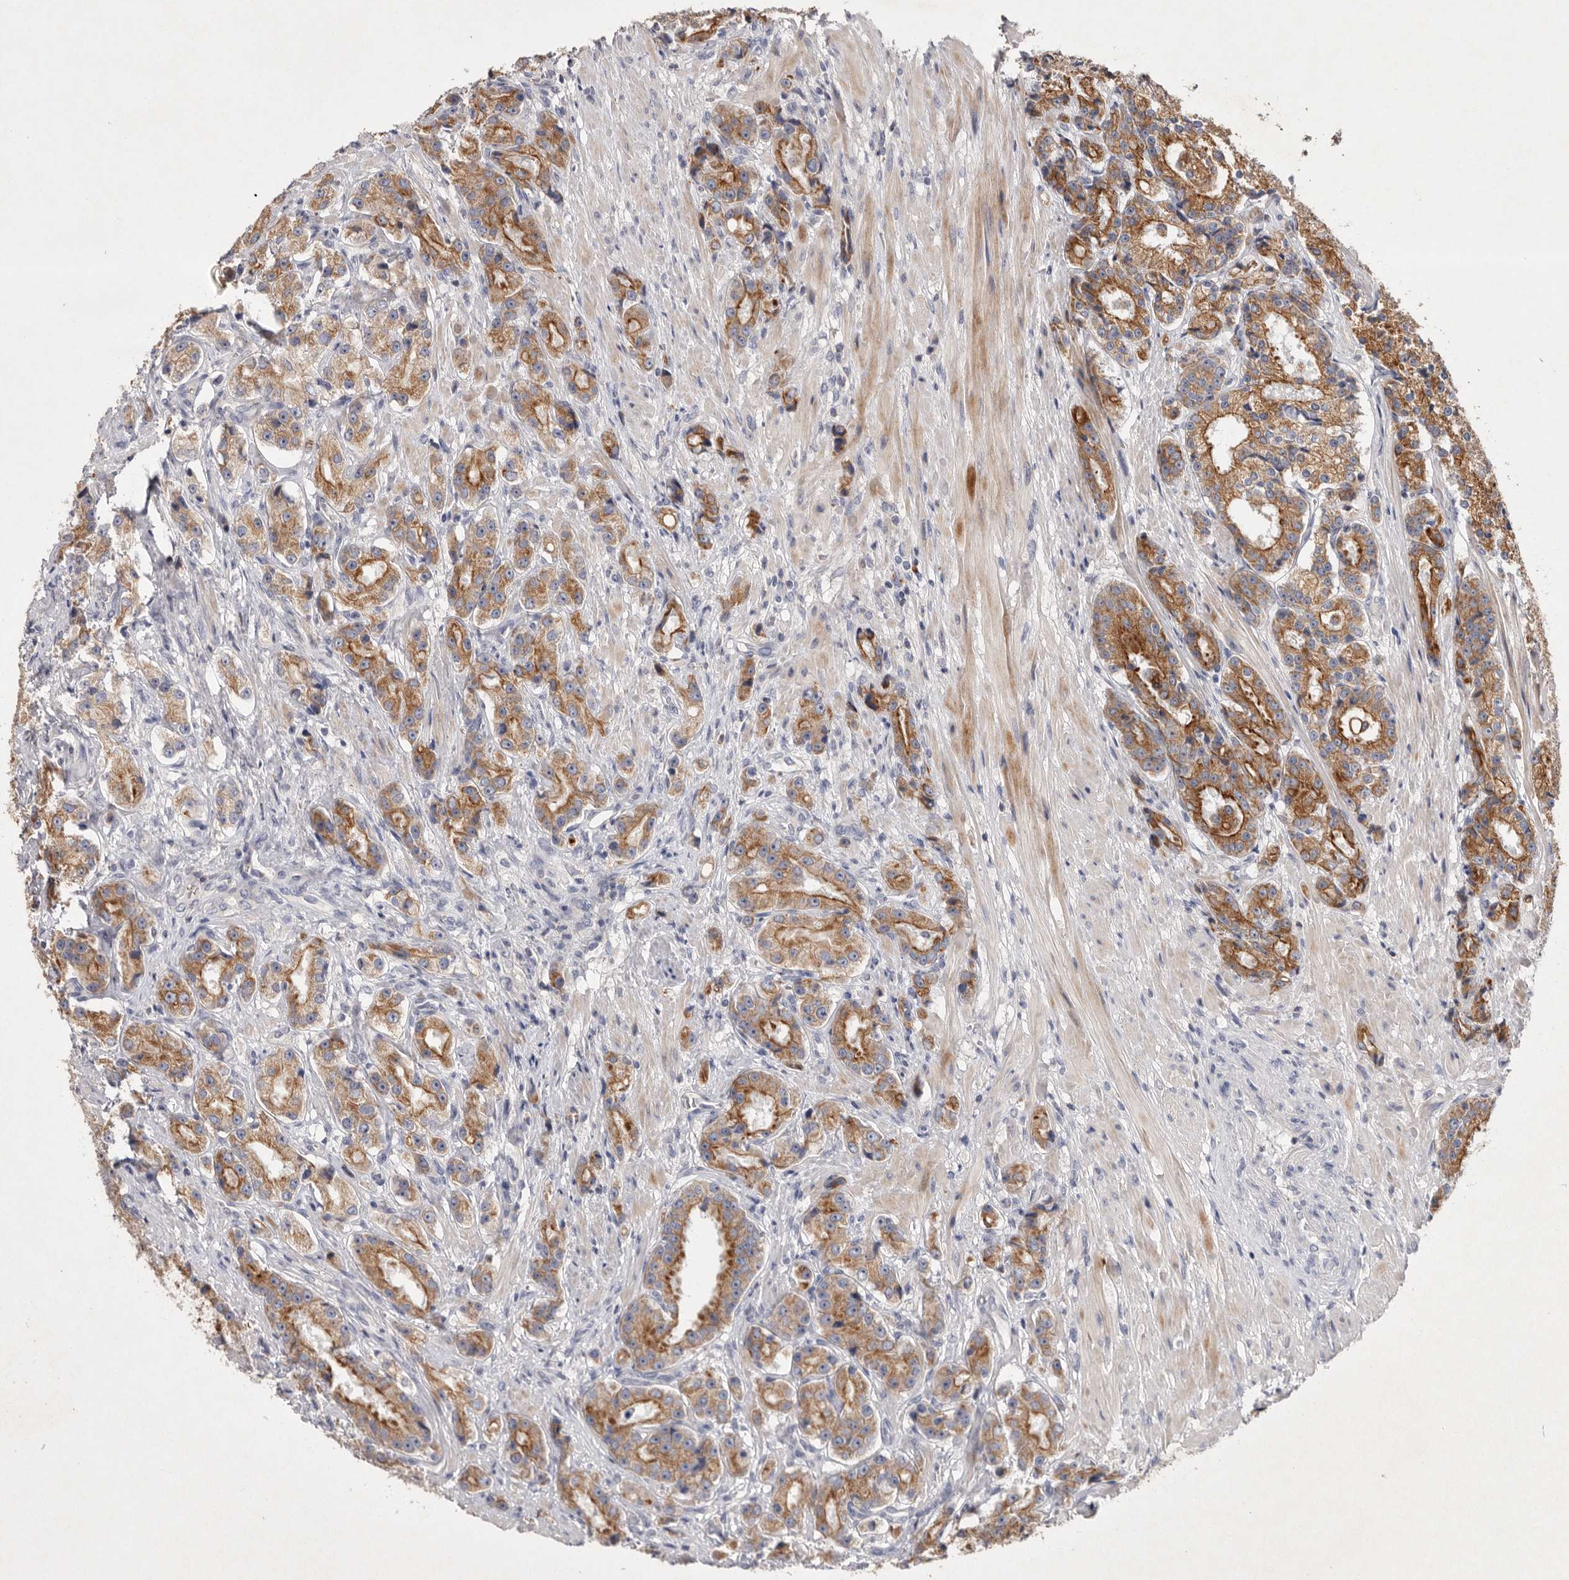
{"staining": {"intensity": "moderate", "quantity": ">75%", "location": "cytoplasmic/membranous"}, "tissue": "prostate cancer", "cell_type": "Tumor cells", "image_type": "cancer", "snomed": [{"axis": "morphology", "description": "Adenocarcinoma, High grade"}, {"axis": "topography", "description": "Prostate"}], "caption": "Protein staining of prostate adenocarcinoma (high-grade) tissue exhibits moderate cytoplasmic/membranous staining in approximately >75% of tumor cells. (DAB (3,3'-diaminobenzidine) IHC, brown staining for protein, blue staining for nuclei).", "gene": "TNFSF14", "patient": {"sex": "male", "age": 60}}